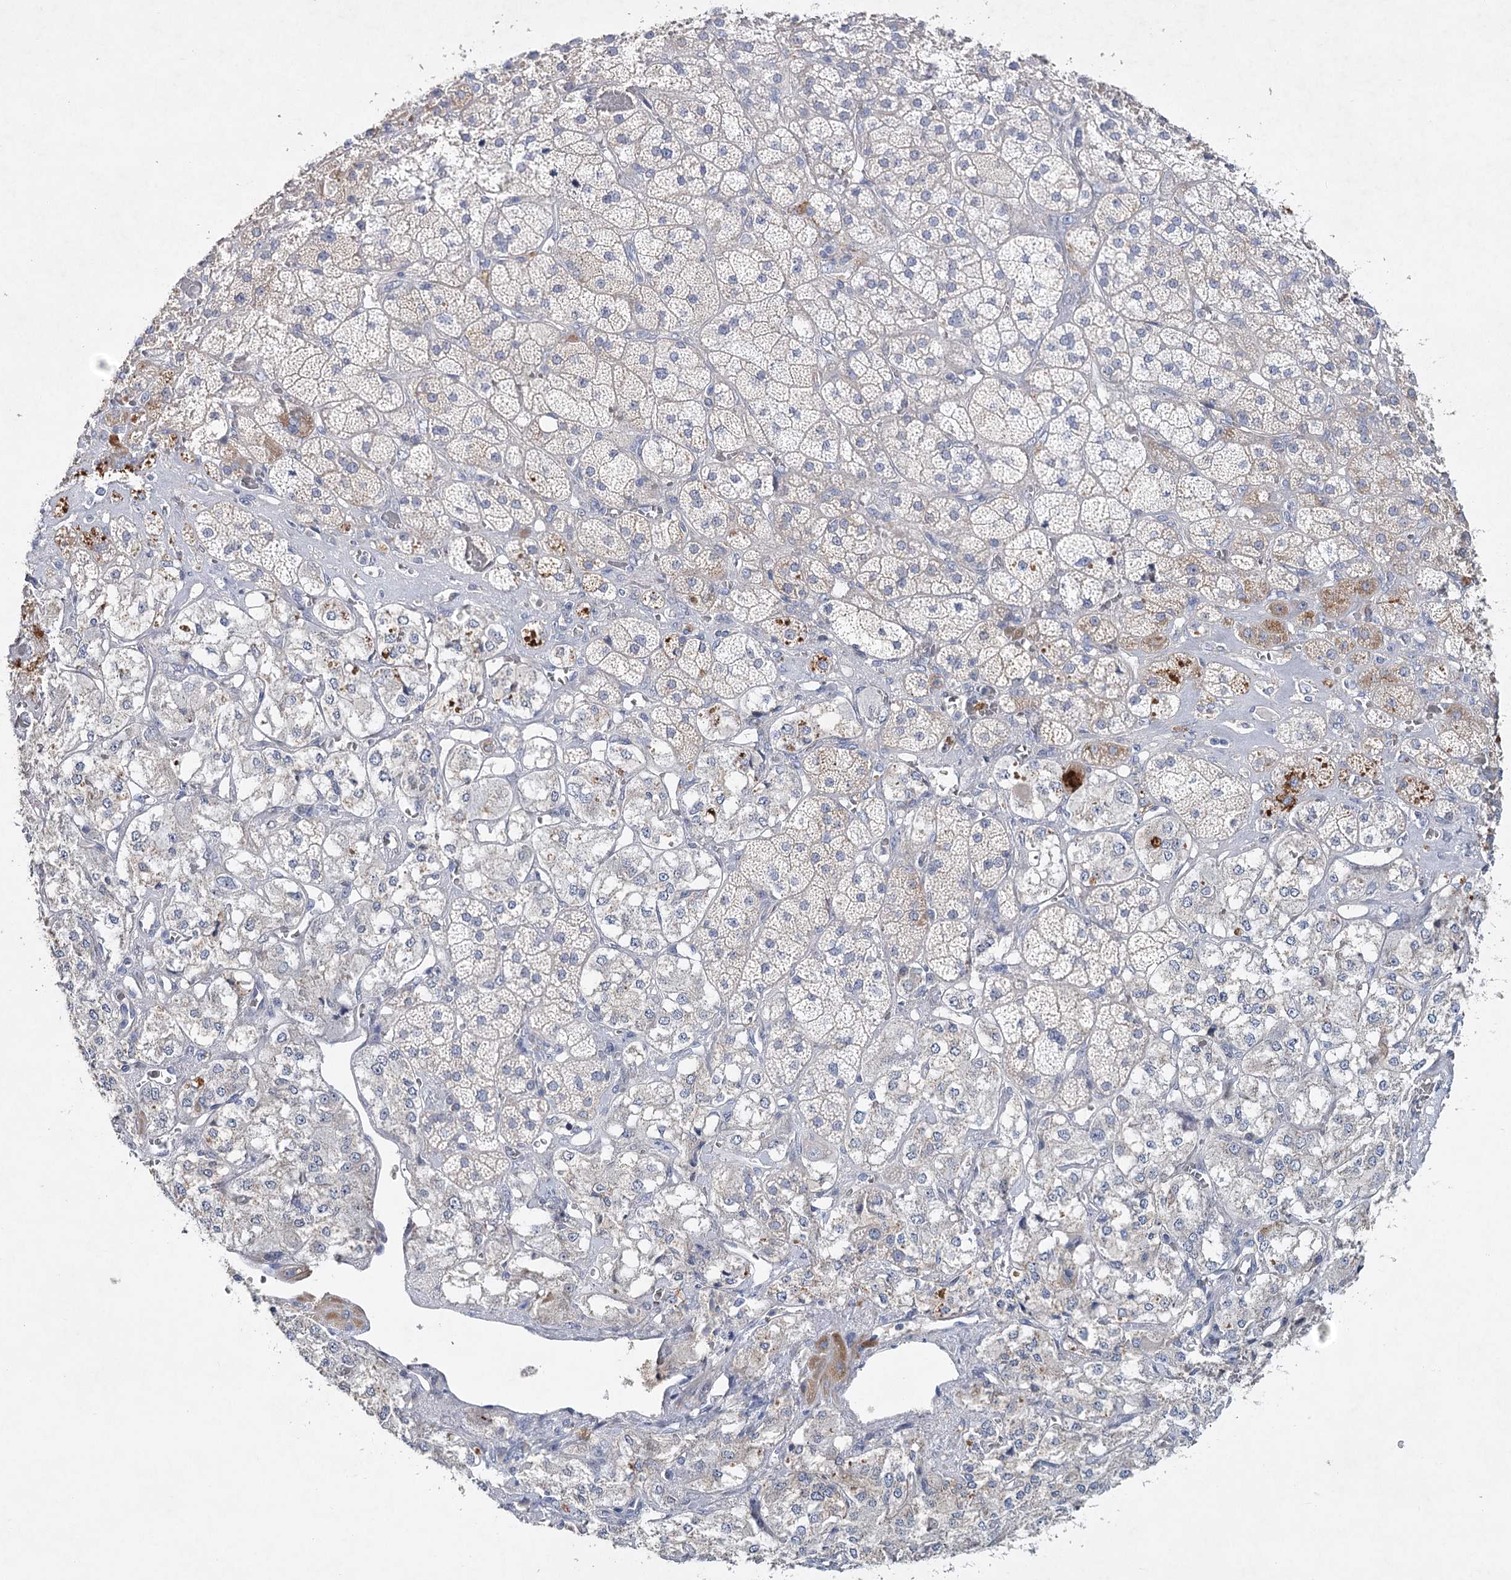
{"staining": {"intensity": "moderate", "quantity": "<25%", "location": "cytoplasmic/membranous"}, "tissue": "adrenal gland", "cell_type": "Glandular cells", "image_type": "normal", "snomed": [{"axis": "morphology", "description": "Normal tissue, NOS"}, {"axis": "topography", "description": "Adrenal gland"}], "caption": "Brown immunohistochemical staining in unremarkable human adrenal gland exhibits moderate cytoplasmic/membranous staining in about <25% of glandular cells. (IHC, brightfield microscopy, high magnification).", "gene": "MAP3K13", "patient": {"sex": "male", "age": 57}}